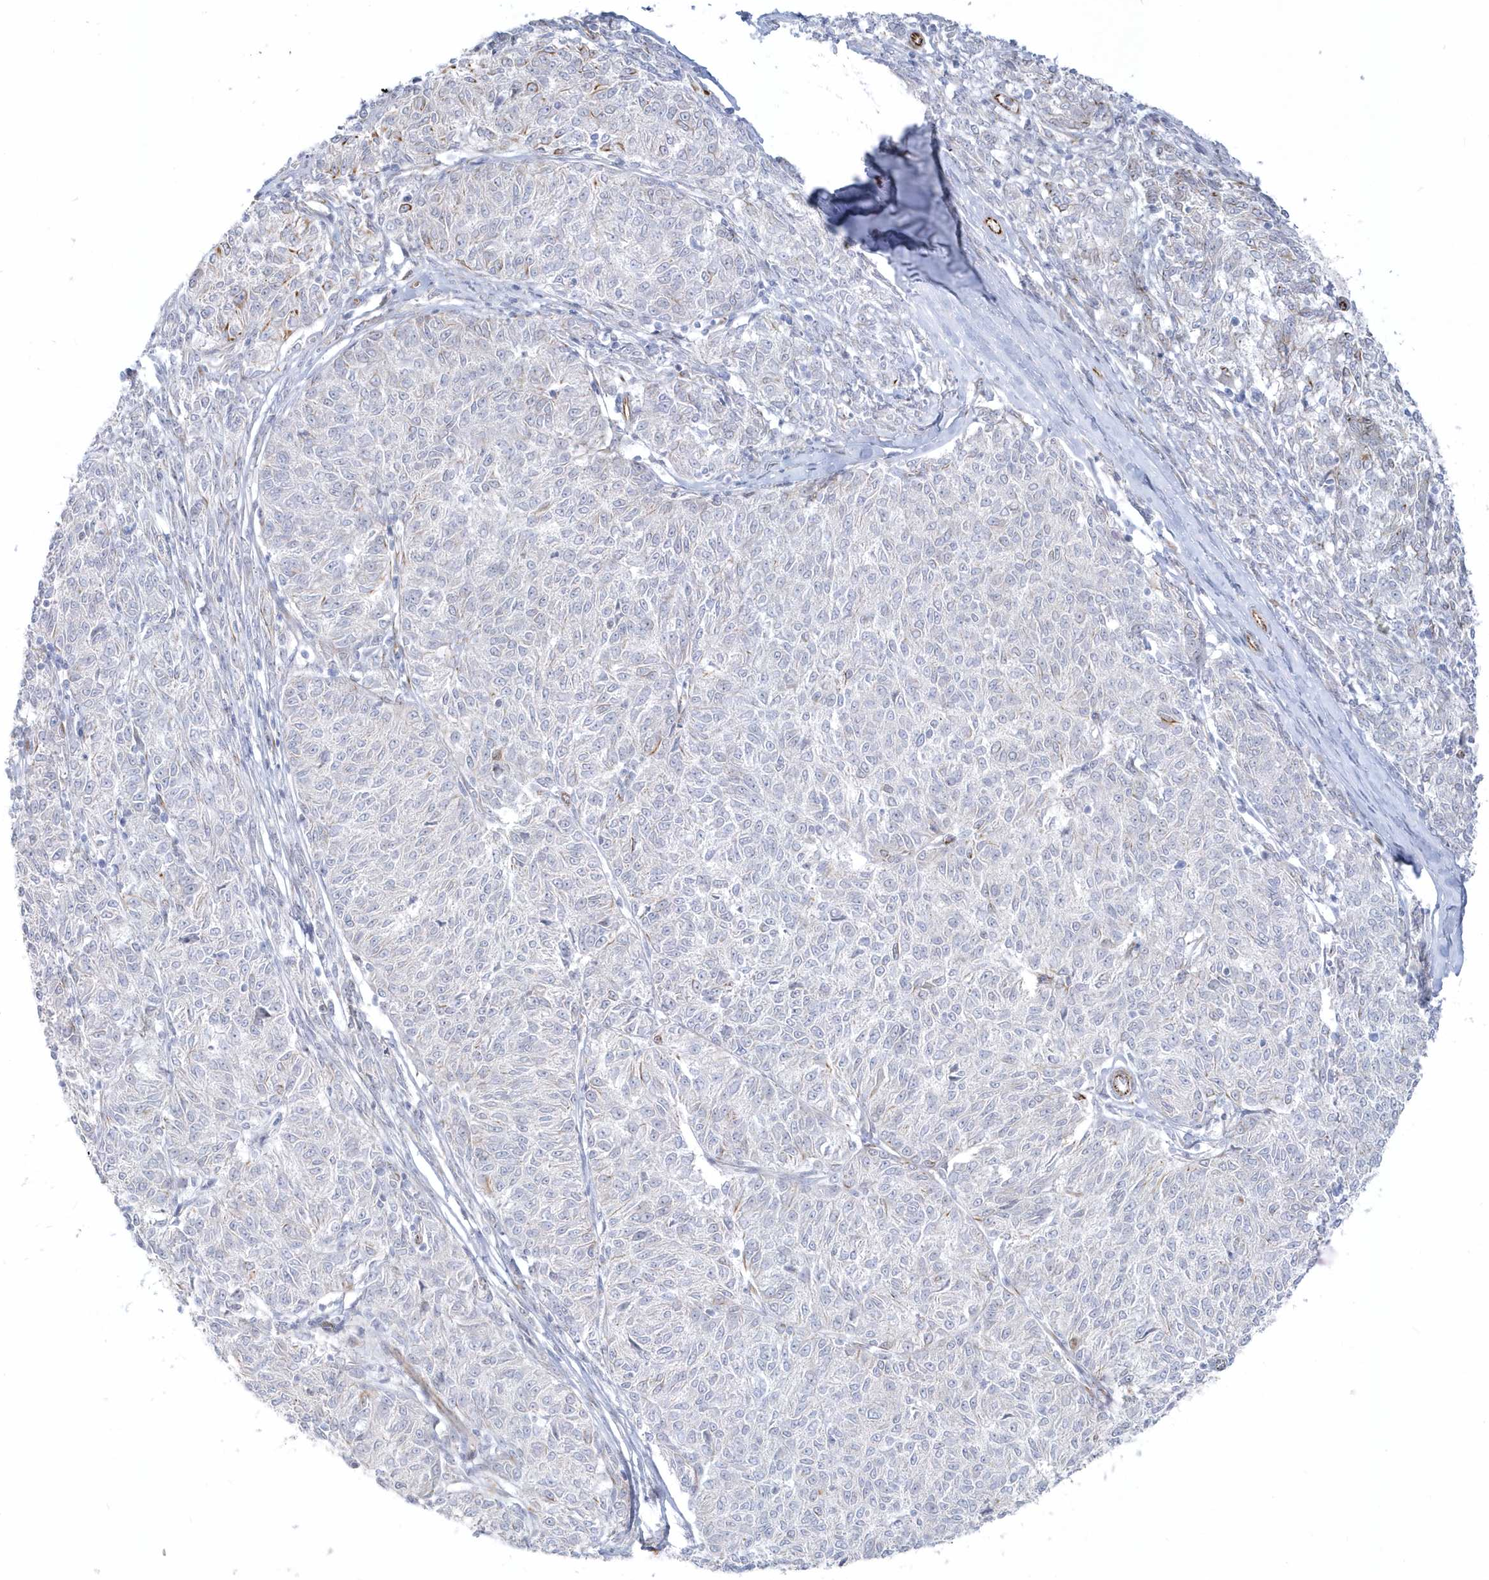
{"staining": {"intensity": "negative", "quantity": "none", "location": "none"}, "tissue": "melanoma", "cell_type": "Tumor cells", "image_type": "cancer", "snomed": [{"axis": "morphology", "description": "Malignant melanoma, NOS"}, {"axis": "topography", "description": "Skin"}], "caption": "Immunohistochemistry photomicrograph of human malignant melanoma stained for a protein (brown), which displays no positivity in tumor cells. (DAB immunohistochemistry visualized using brightfield microscopy, high magnification).", "gene": "PPIL6", "patient": {"sex": "female", "age": 72}}